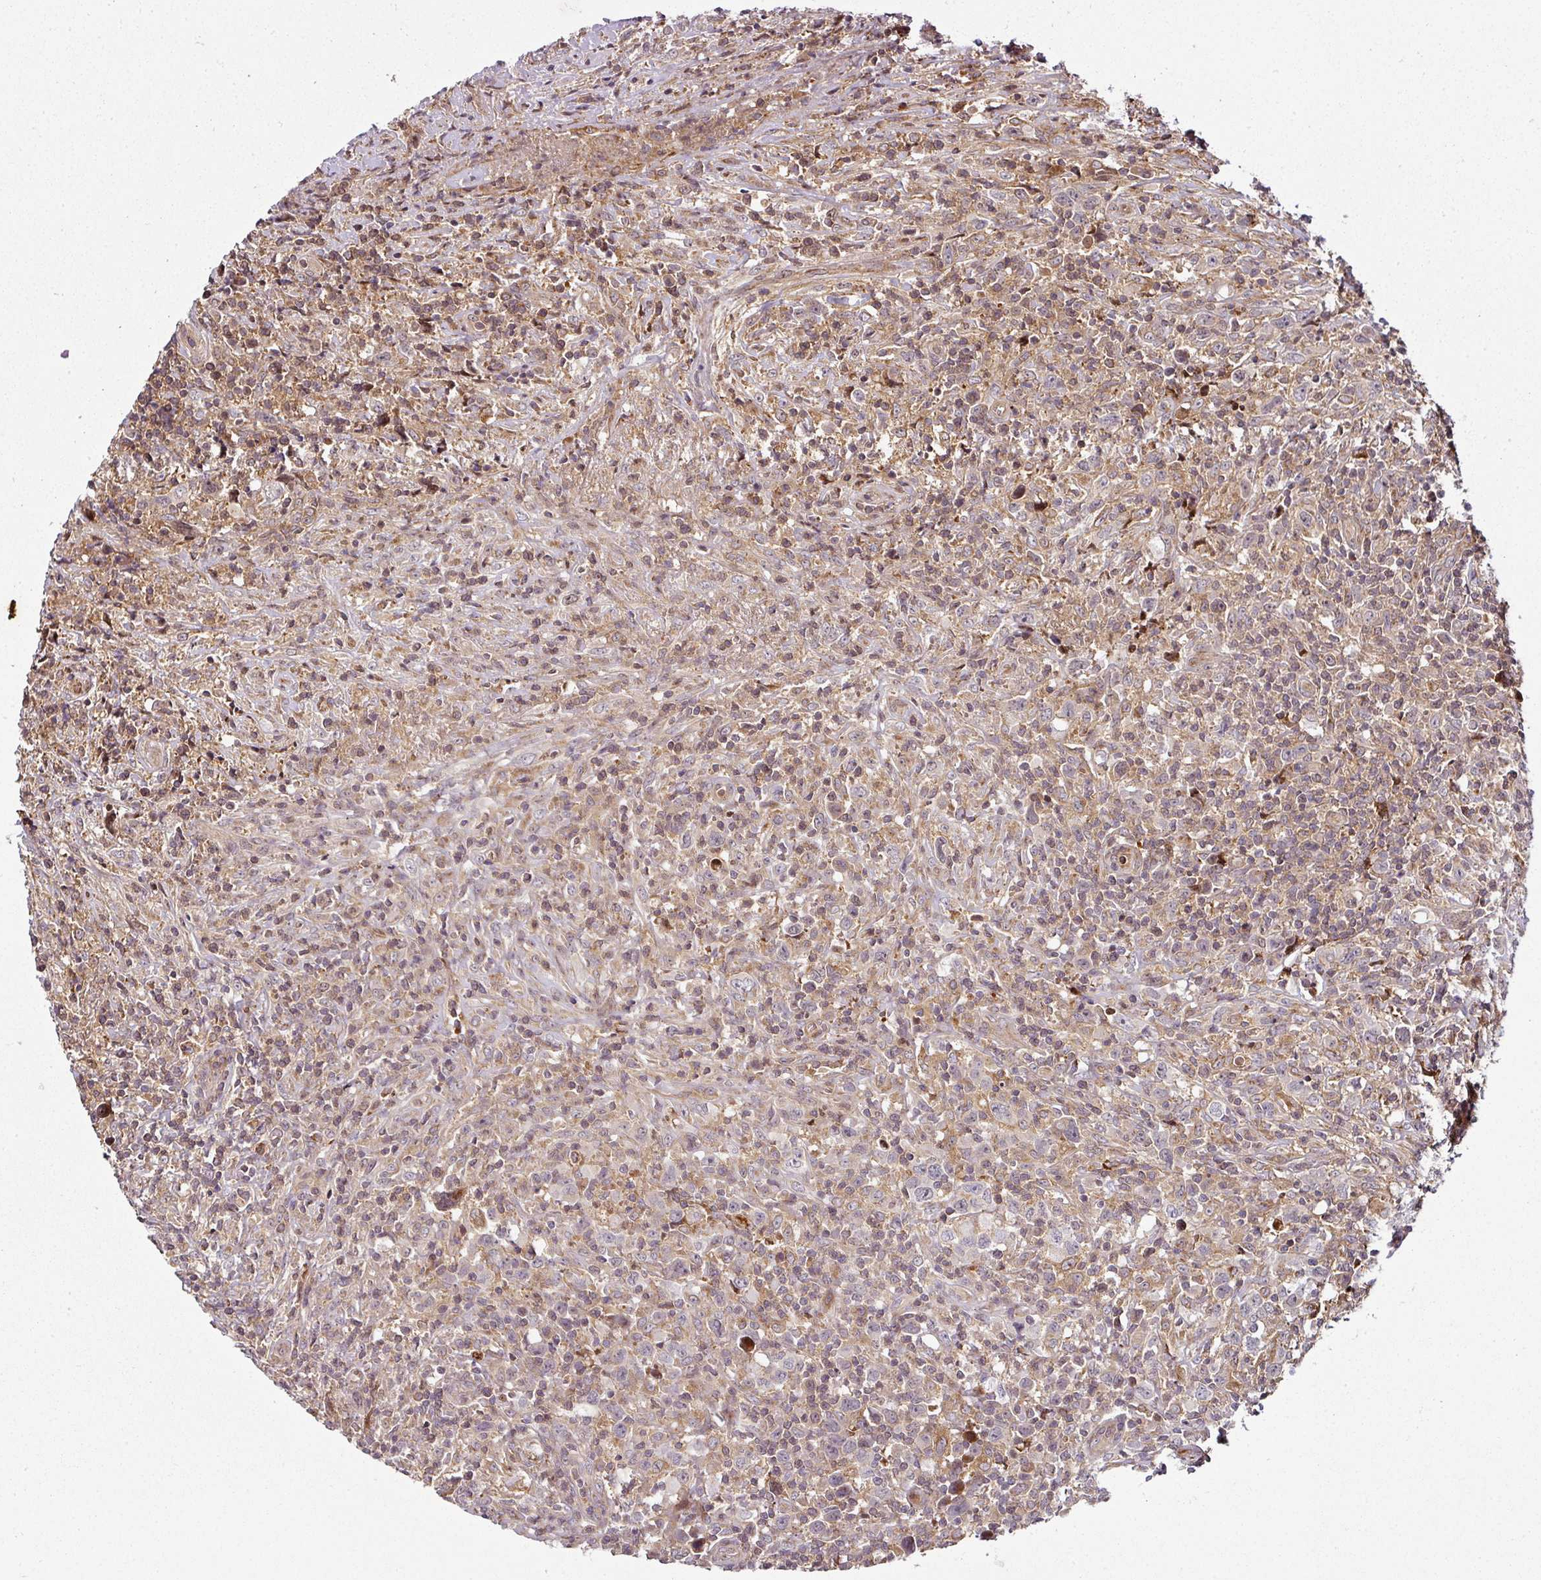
{"staining": {"intensity": "negative", "quantity": "none", "location": "none"}, "tissue": "lymphoma", "cell_type": "Tumor cells", "image_type": "cancer", "snomed": [{"axis": "morphology", "description": "Hodgkin's disease, NOS"}, {"axis": "topography", "description": "Lymph node"}], "caption": "A high-resolution photomicrograph shows immunohistochemistry staining of lymphoma, which exhibits no significant positivity in tumor cells. (DAB (3,3'-diaminobenzidine) immunohistochemistry (IHC) with hematoxylin counter stain).", "gene": "ATAT1", "patient": {"sex": "female", "age": 18}}